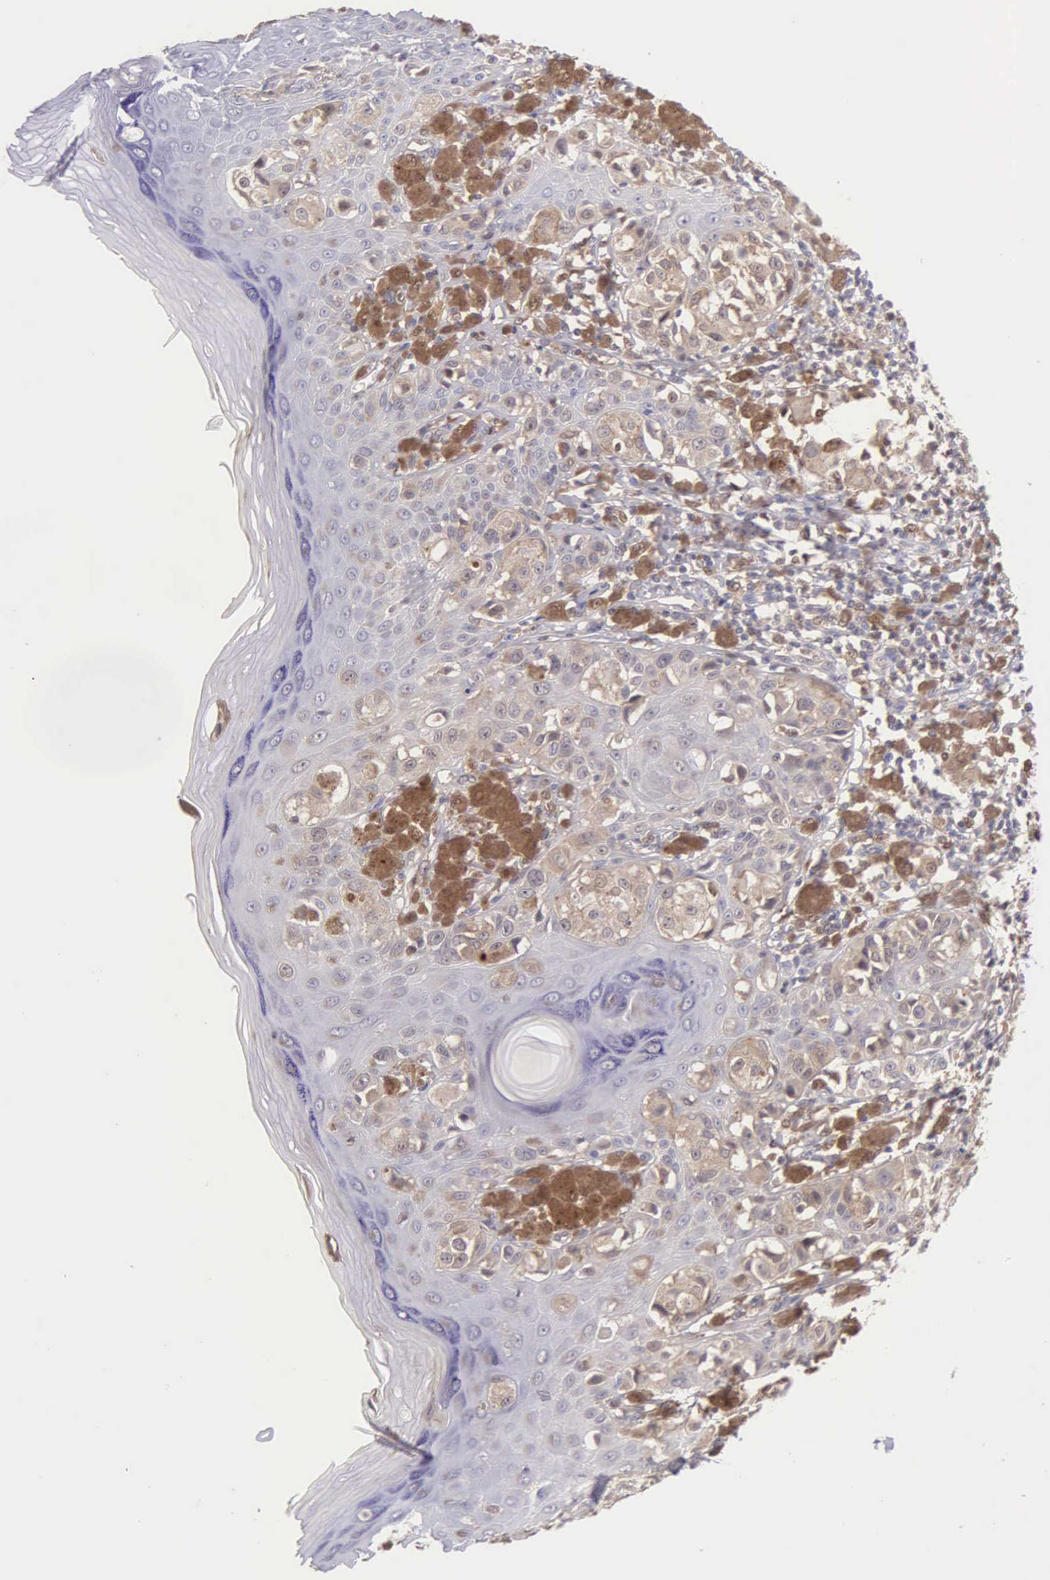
{"staining": {"intensity": "weak", "quantity": ">75%", "location": "cytoplasmic/membranous"}, "tissue": "melanoma", "cell_type": "Tumor cells", "image_type": "cancer", "snomed": [{"axis": "morphology", "description": "Malignant melanoma, NOS"}, {"axis": "topography", "description": "Skin"}], "caption": "Protein staining of malignant melanoma tissue shows weak cytoplasmic/membranous positivity in about >75% of tumor cells. Using DAB (brown) and hematoxylin (blue) stains, captured at high magnification using brightfield microscopy.", "gene": "BID", "patient": {"sex": "female", "age": 55}}